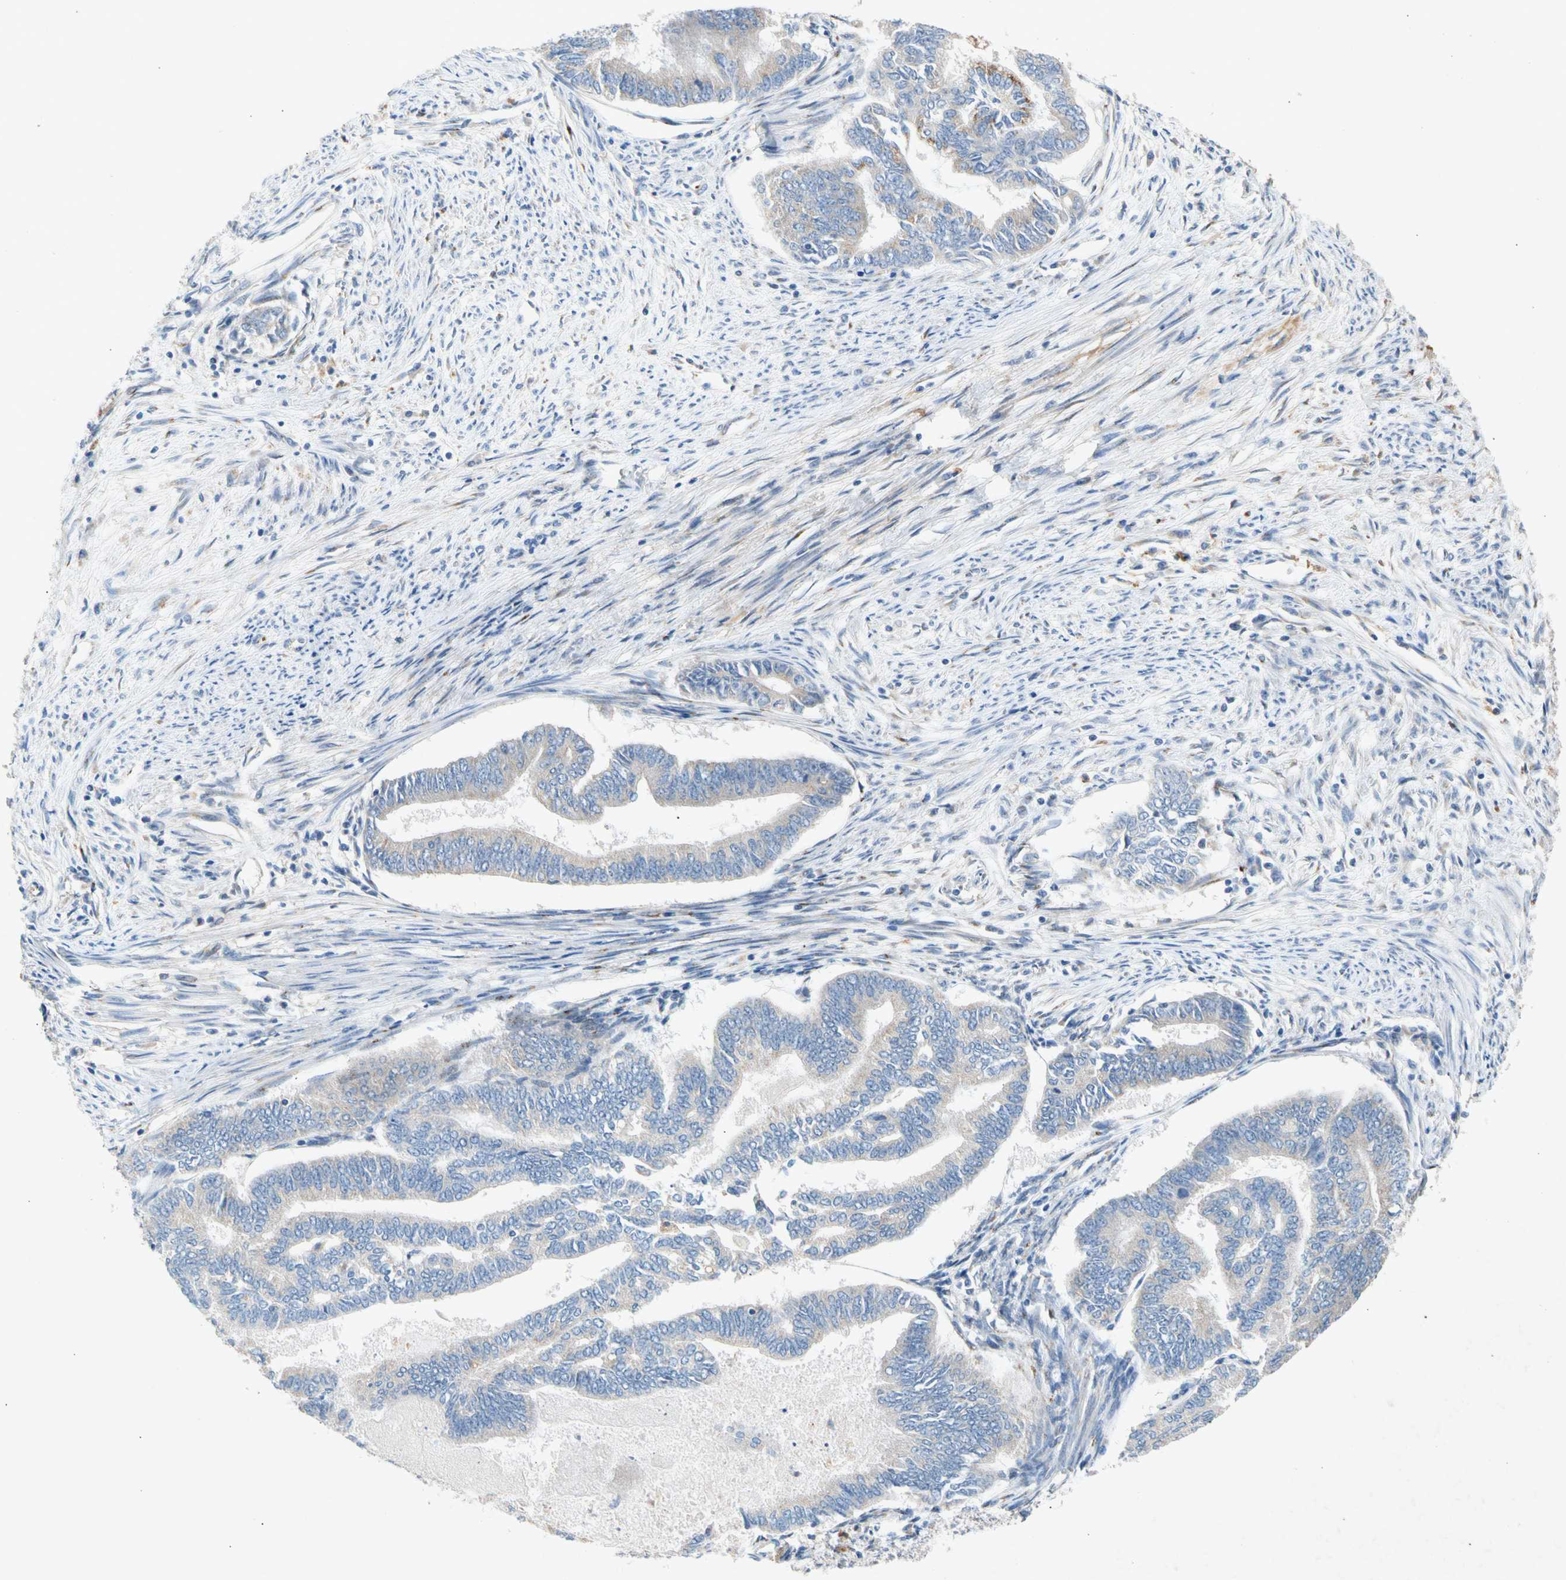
{"staining": {"intensity": "strong", "quantity": "<25%", "location": "cytoplasmic/membranous"}, "tissue": "endometrial cancer", "cell_type": "Tumor cells", "image_type": "cancer", "snomed": [{"axis": "morphology", "description": "Adenocarcinoma, NOS"}, {"axis": "topography", "description": "Endometrium"}], "caption": "Strong cytoplasmic/membranous positivity is appreciated in approximately <25% of tumor cells in endometrial cancer.", "gene": "GASK1B", "patient": {"sex": "female", "age": 86}}